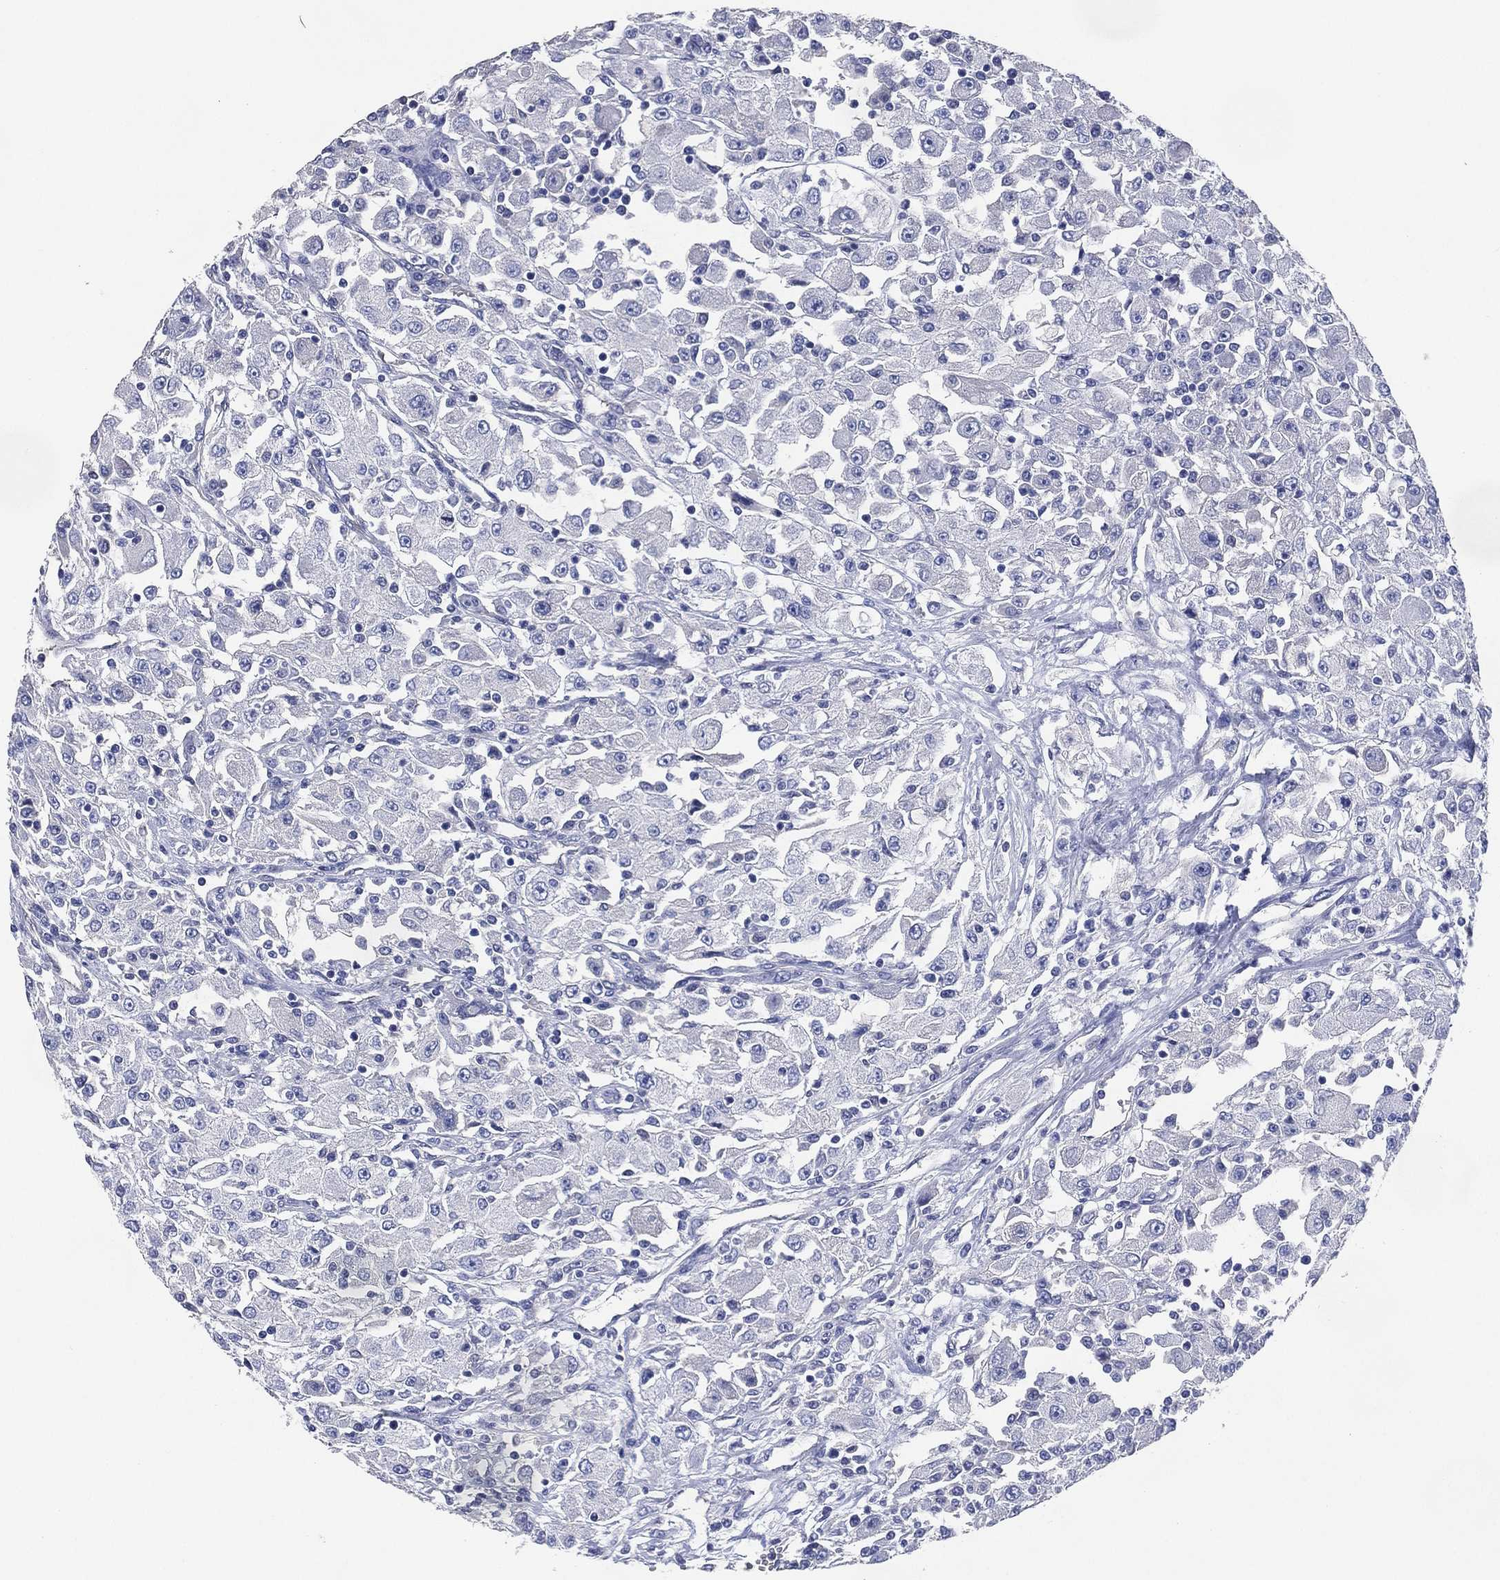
{"staining": {"intensity": "negative", "quantity": "none", "location": "none"}, "tissue": "renal cancer", "cell_type": "Tumor cells", "image_type": "cancer", "snomed": [{"axis": "morphology", "description": "Adenocarcinoma, NOS"}, {"axis": "topography", "description": "Kidney"}], "caption": "DAB immunohistochemical staining of renal cancer (adenocarcinoma) displays no significant expression in tumor cells.", "gene": "AK1", "patient": {"sex": "female", "age": 67}}